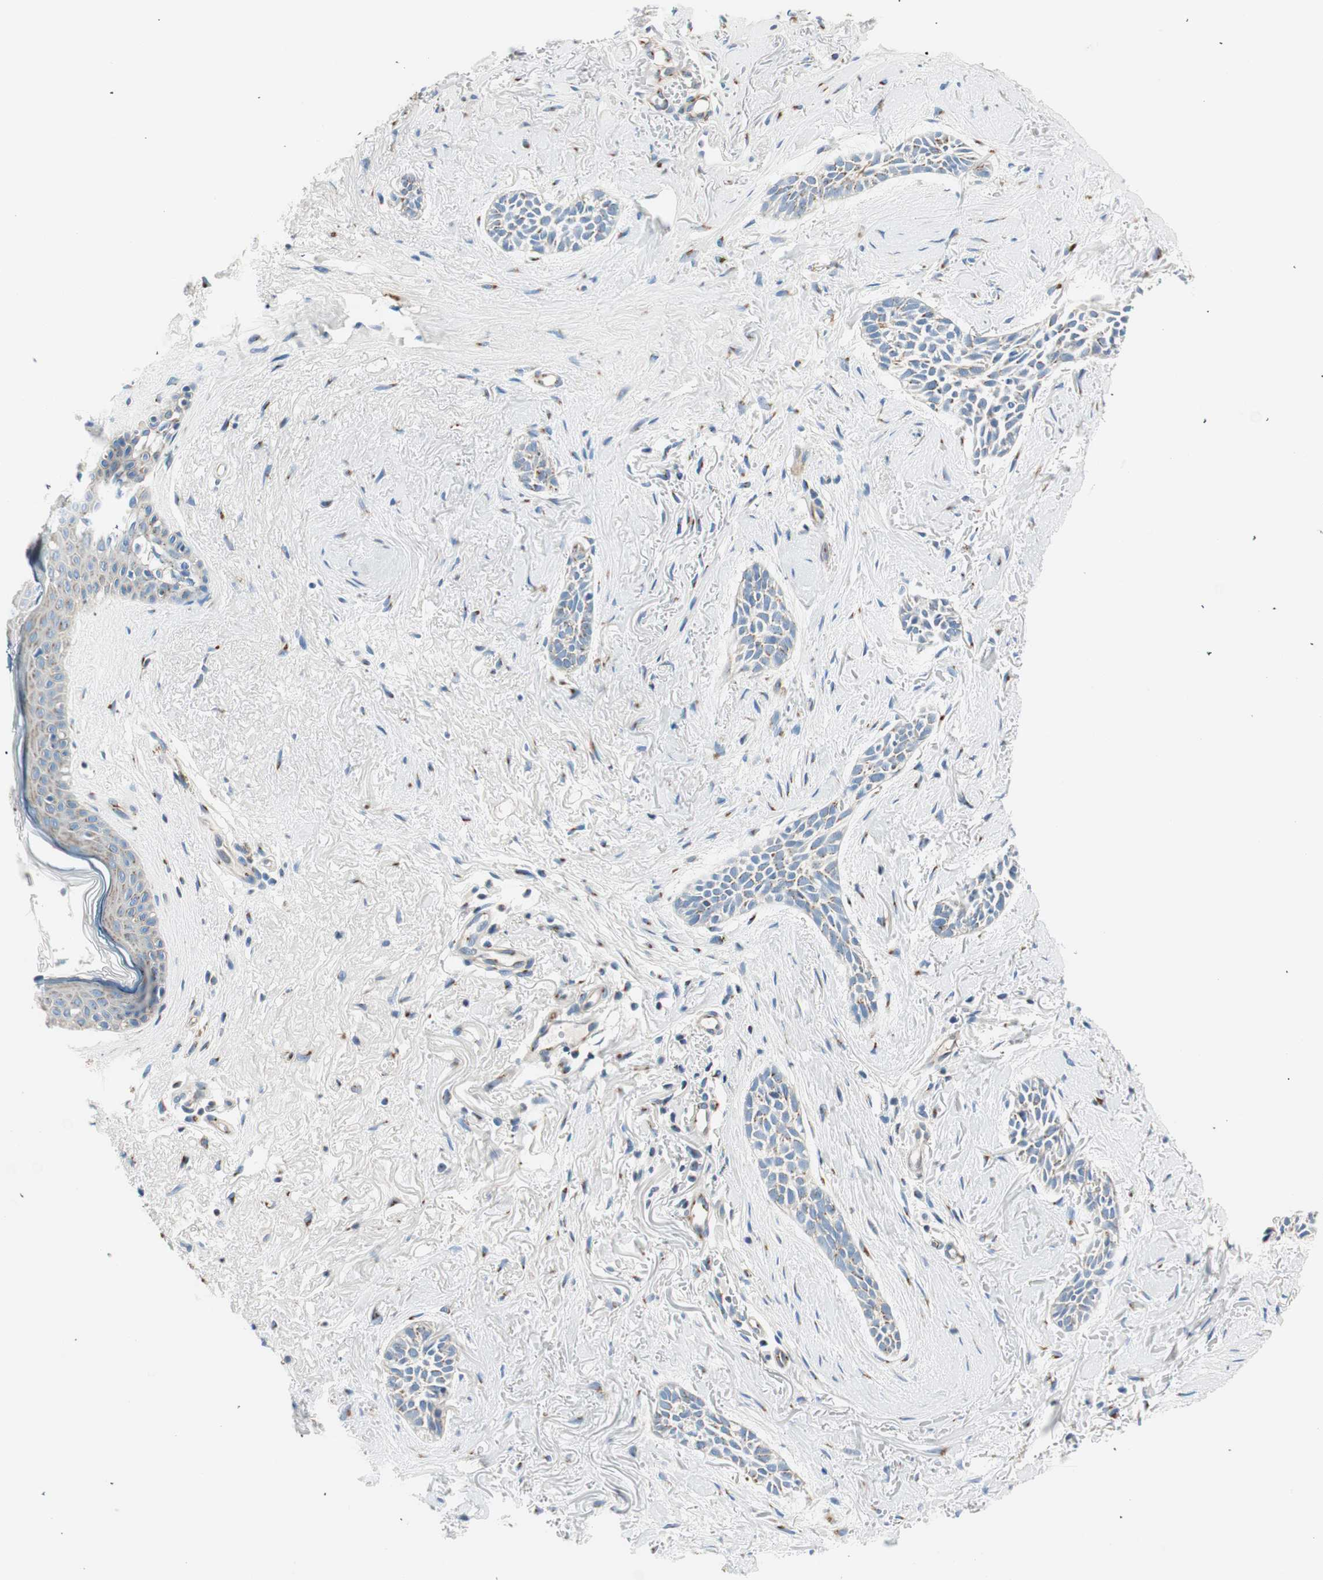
{"staining": {"intensity": "moderate", "quantity": "<25%", "location": "cytoplasmic/membranous"}, "tissue": "skin cancer", "cell_type": "Tumor cells", "image_type": "cancer", "snomed": [{"axis": "morphology", "description": "Normal tissue, NOS"}, {"axis": "morphology", "description": "Basal cell carcinoma"}, {"axis": "topography", "description": "Skin"}], "caption": "Immunohistochemical staining of skin cancer (basal cell carcinoma) demonstrates moderate cytoplasmic/membranous protein expression in about <25% of tumor cells. Using DAB (brown) and hematoxylin (blue) stains, captured at high magnification using brightfield microscopy.", "gene": "TMF1", "patient": {"sex": "female", "age": 84}}